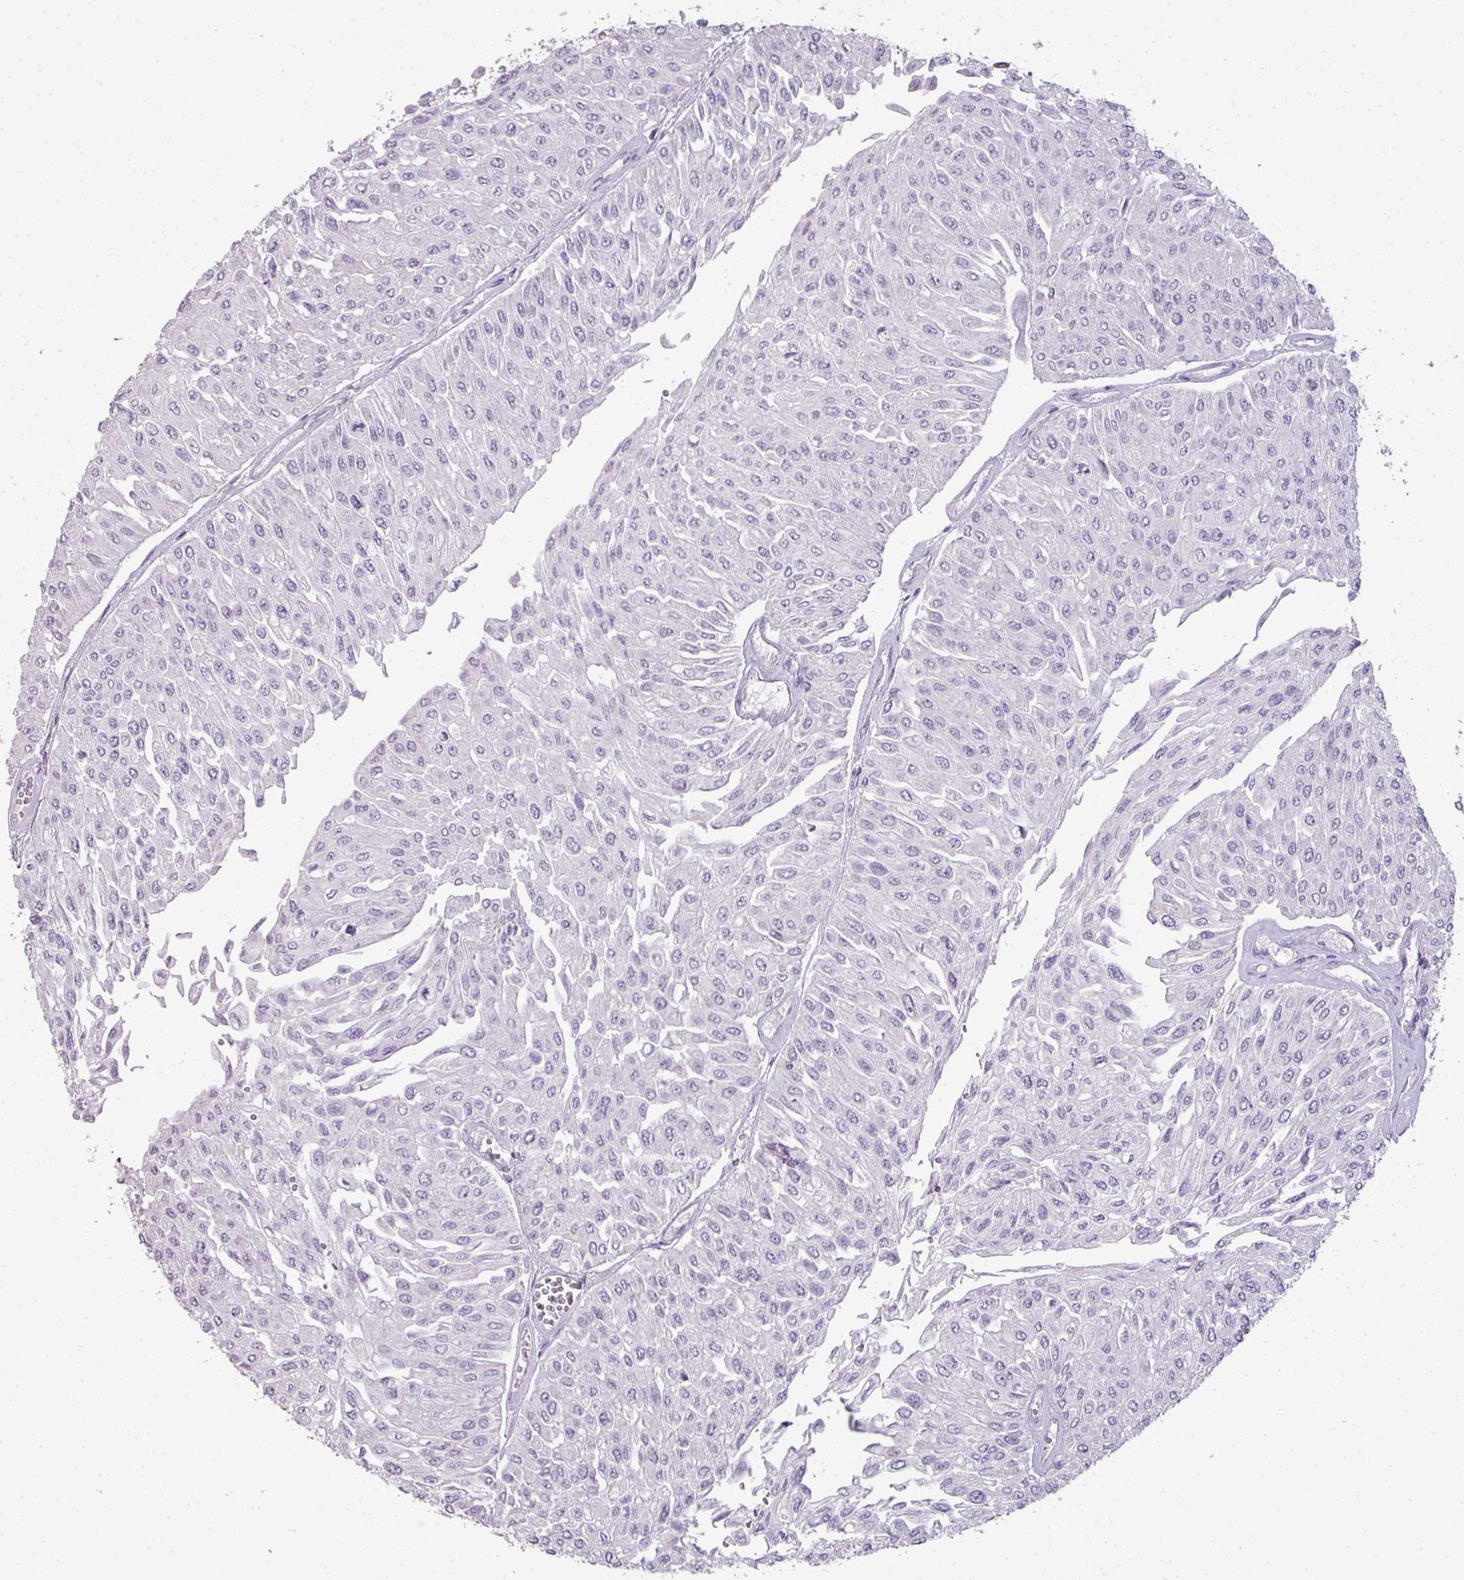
{"staining": {"intensity": "negative", "quantity": "none", "location": "none"}, "tissue": "urothelial cancer", "cell_type": "Tumor cells", "image_type": "cancer", "snomed": [{"axis": "morphology", "description": "Urothelial carcinoma, Low grade"}, {"axis": "topography", "description": "Urinary bladder"}], "caption": "Protein analysis of urothelial carcinoma (low-grade) displays no significant staining in tumor cells. (DAB IHC, high magnification).", "gene": "LY9", "patient": {"sex": "male", "age": 67}}